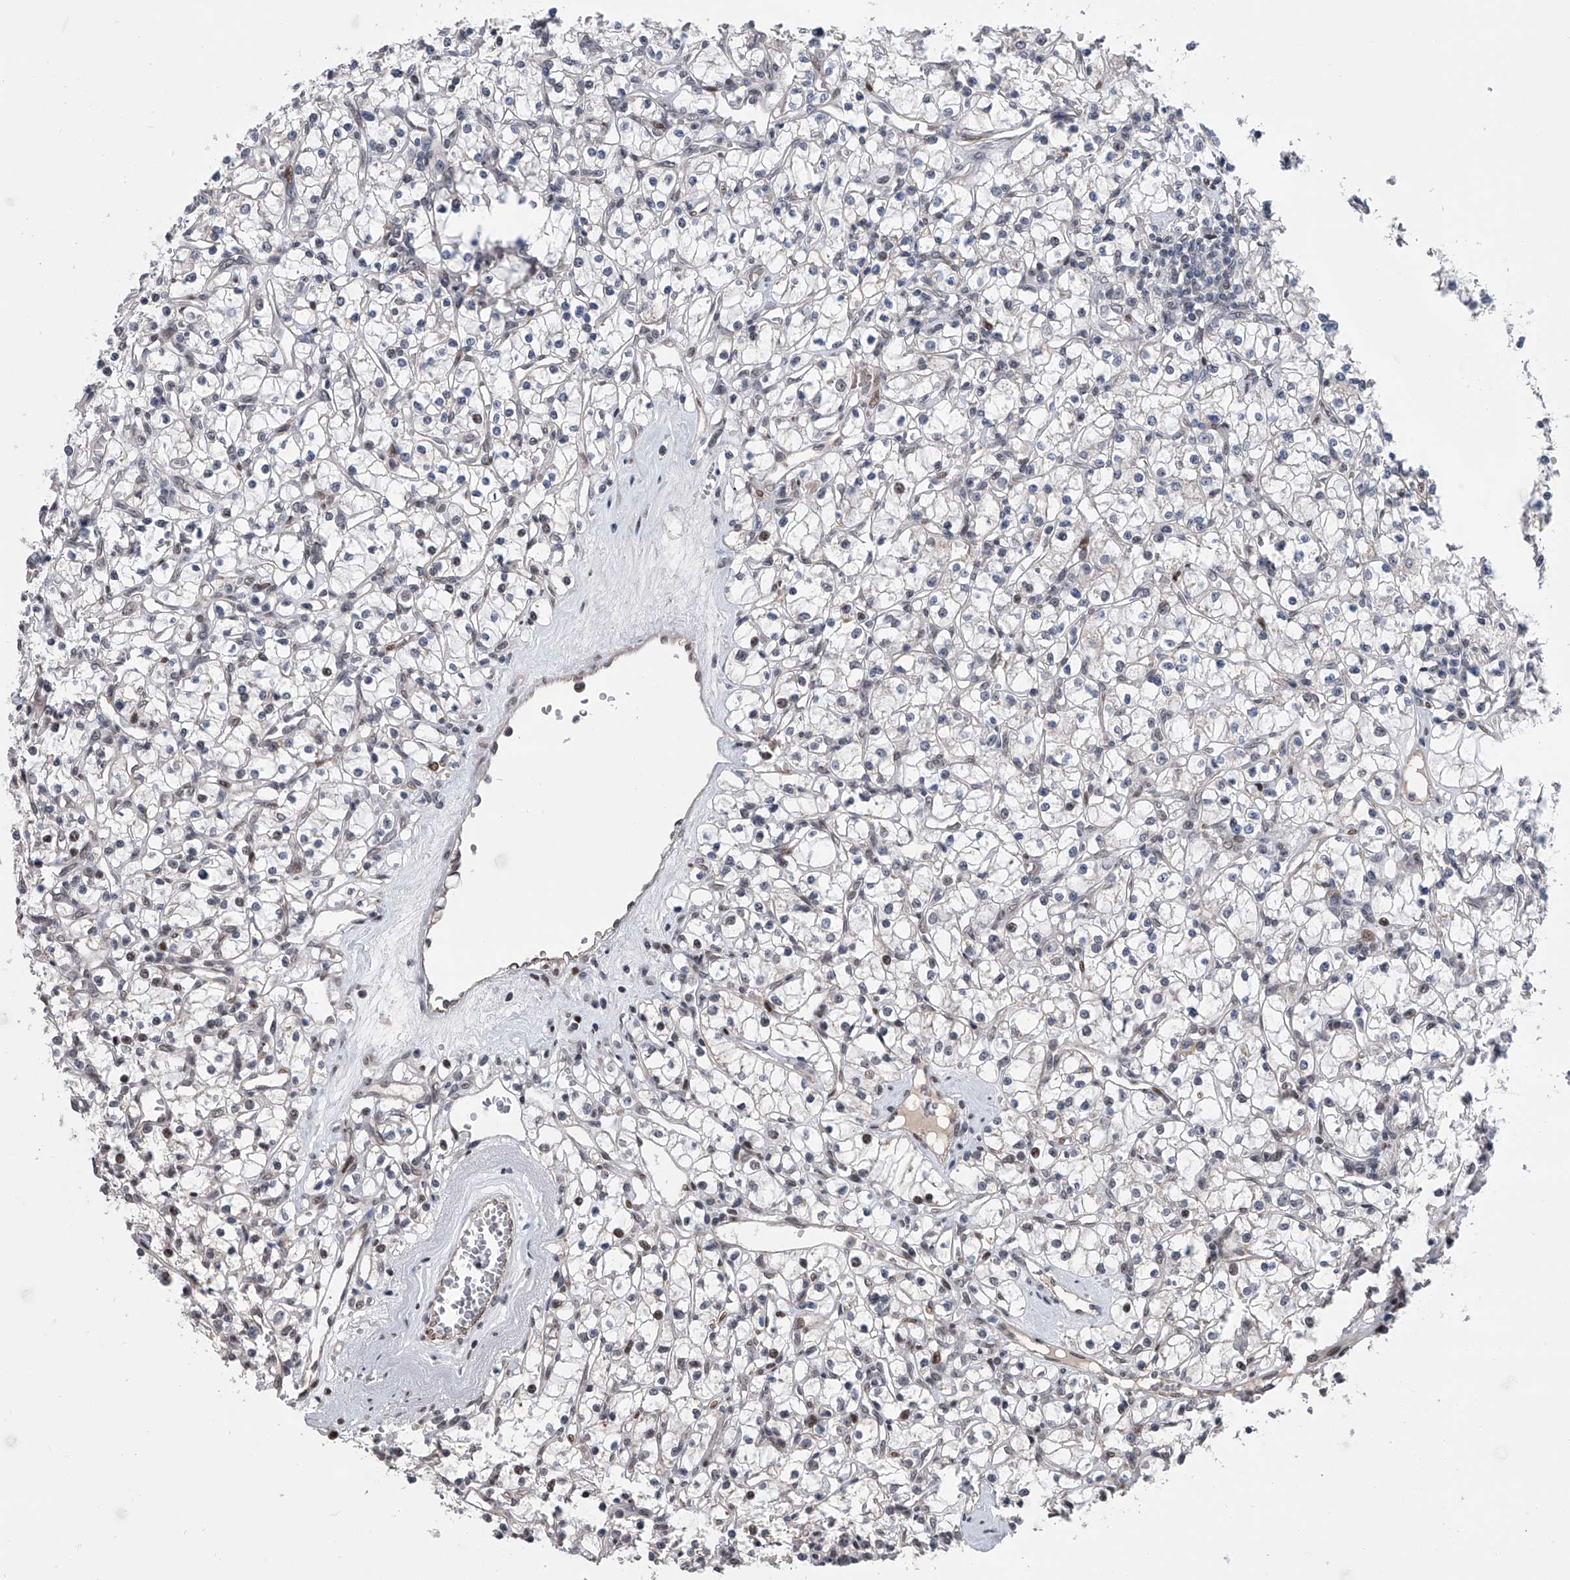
{"staining": {"intensity": "negative", "quantity": "none", "location": "none"}, "tissue": "renal cancer", "cell_type": "Tumor cells", "image_type": "cancer", "snomed": [{"axis": "morphology", "description": "Adenocarcinoma, NOS"}, {"axis": "topography", "description": "Kidney"}], "caption": "The image reveals no significant positivity in tumor cells of renal cancer.", "gene": "ZNF426", "patient": {"sex": "female", "age": 59}}